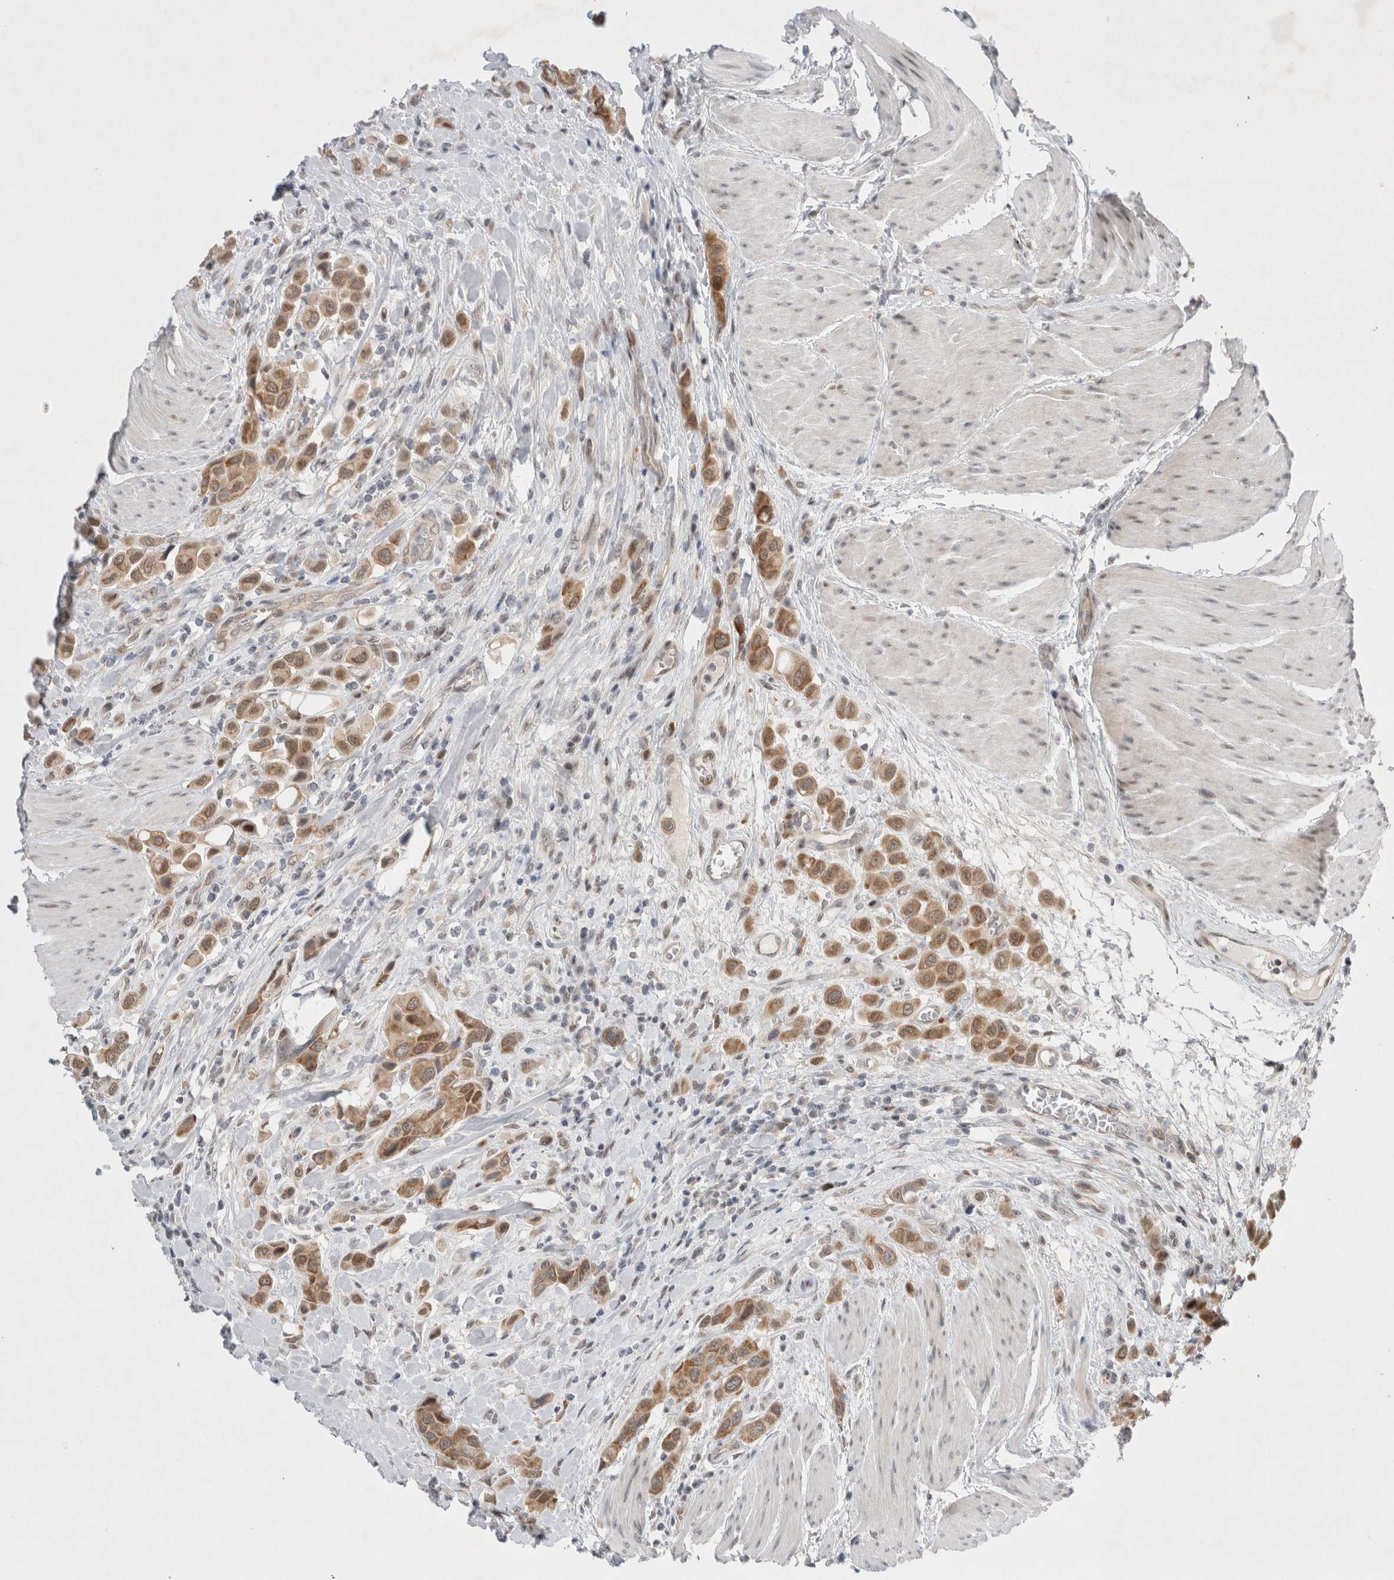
{"staining": {"intensity": "moderate", "quantity": ">75%", "location": "cytoplasmic/membranous"}, "tissue": "urothelial cancer", "cell_type": "Tumor cells", "image_type": "cancer", "snomed": [{"axis": "morphology", "description": "Urothelial carcinoma, High grade"}, {"axis": "topography", "description": "Urinary bladder"}], "caption": "Brown immunohistochemical staining in urothelial cancer shows moderate cytoplasmic/membranous expression in approximately >75% of tumor cells.", "gene": "WIPF2", "patient": {"sex": "male", "age": 50}}